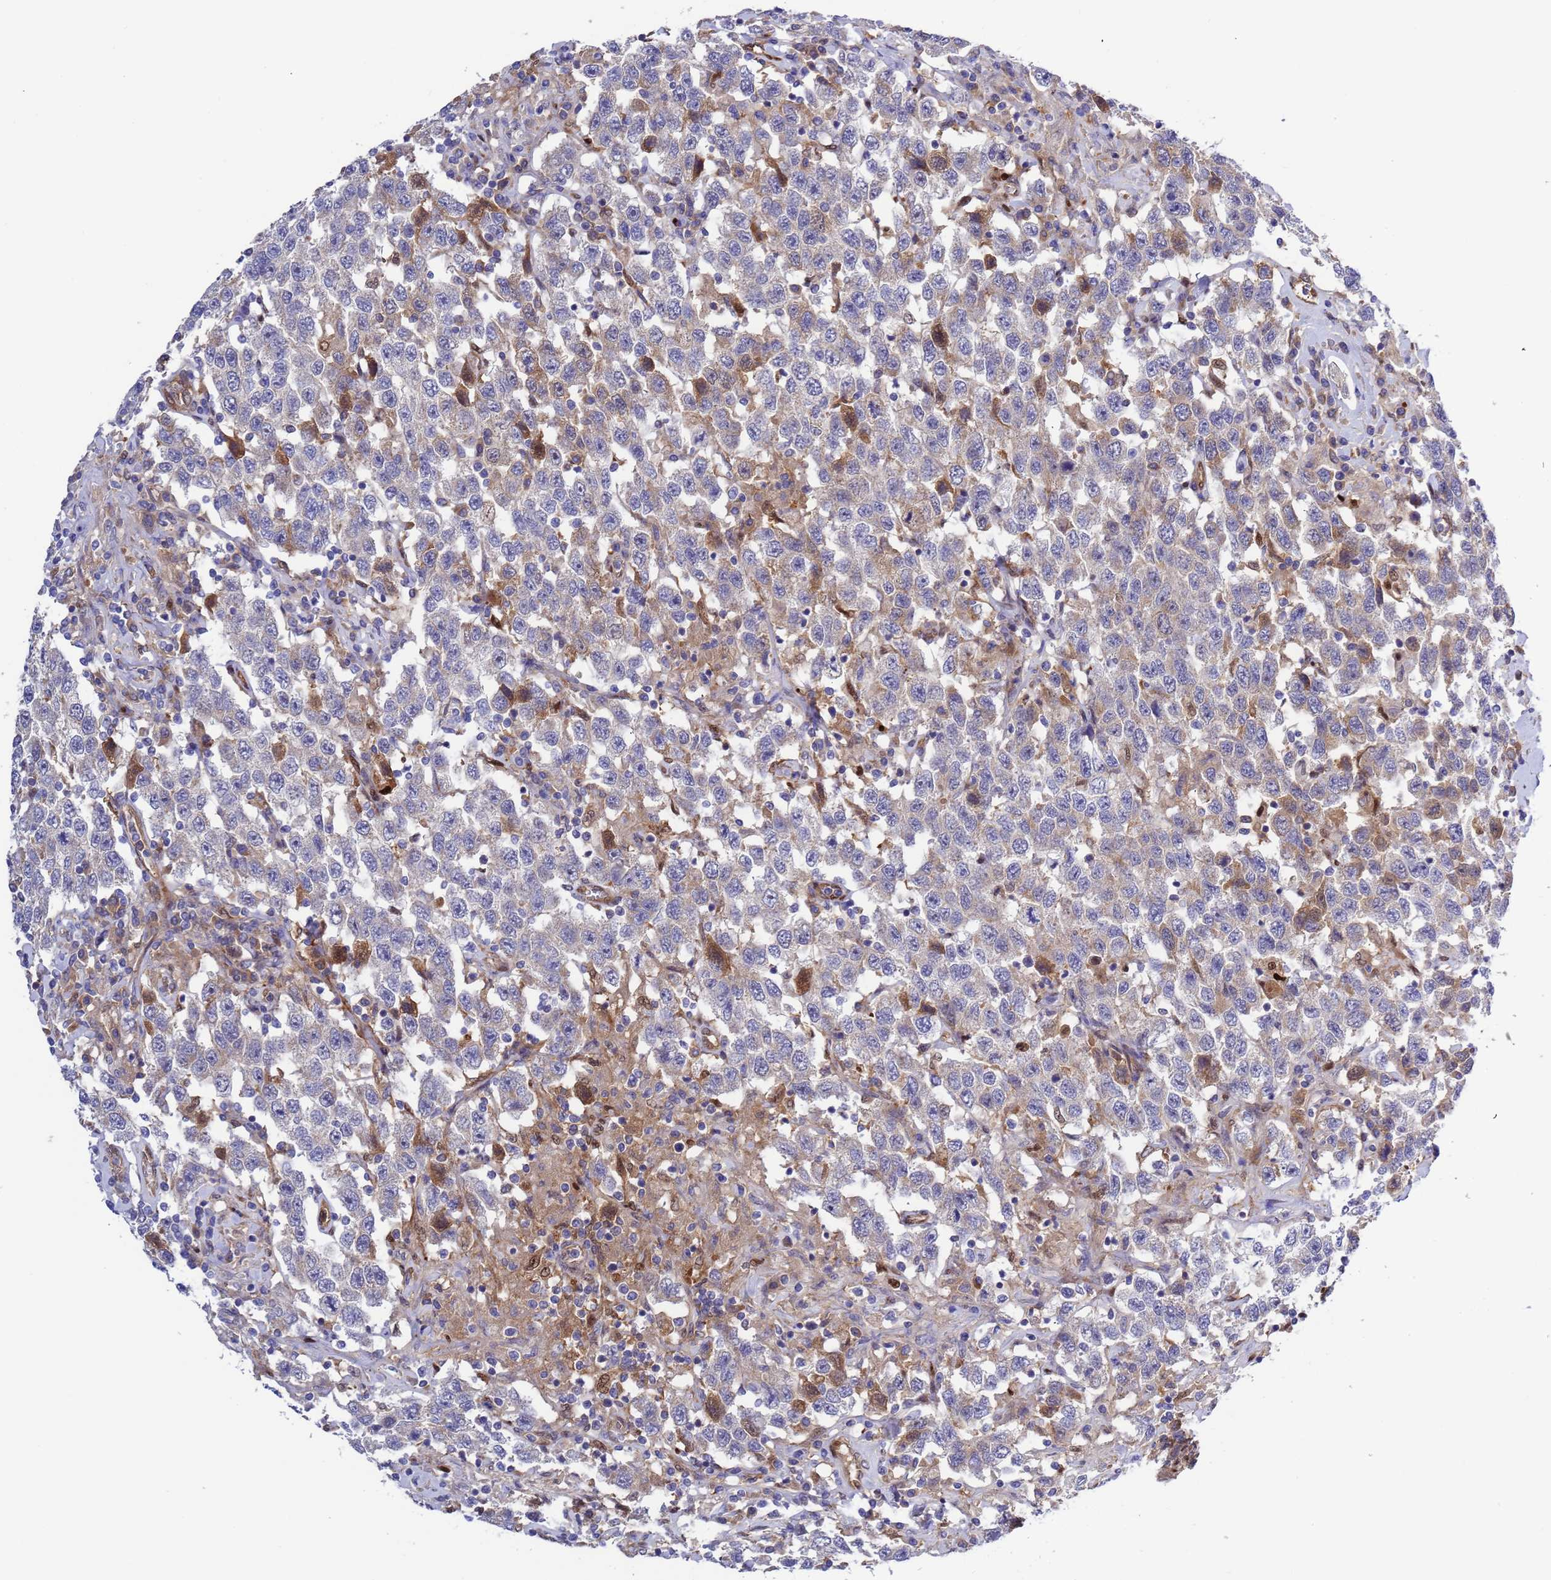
{"staining": {"intensity": "moderate", "quantity": "<25%", "location": "cytoplasmic/membranous"}, "tissue": "testis cancer", "cell_type": "Tumor cells", "image_type": "cancer", "snomed": [{"axis": "morphology", "description": "Seminoma, NOS"}, {"axis": "topography", "description": "Testis"}], "caption": "Protein analysis of testis seminoma tissue displays moderate cytoplasmic/membranous expression in approximately <25% of tumor cells. The protein is shown in brown color, while the nuclei are stained blue.", "gene": "FOXRED1", "patient": {"sex": "male", "age": 41}}